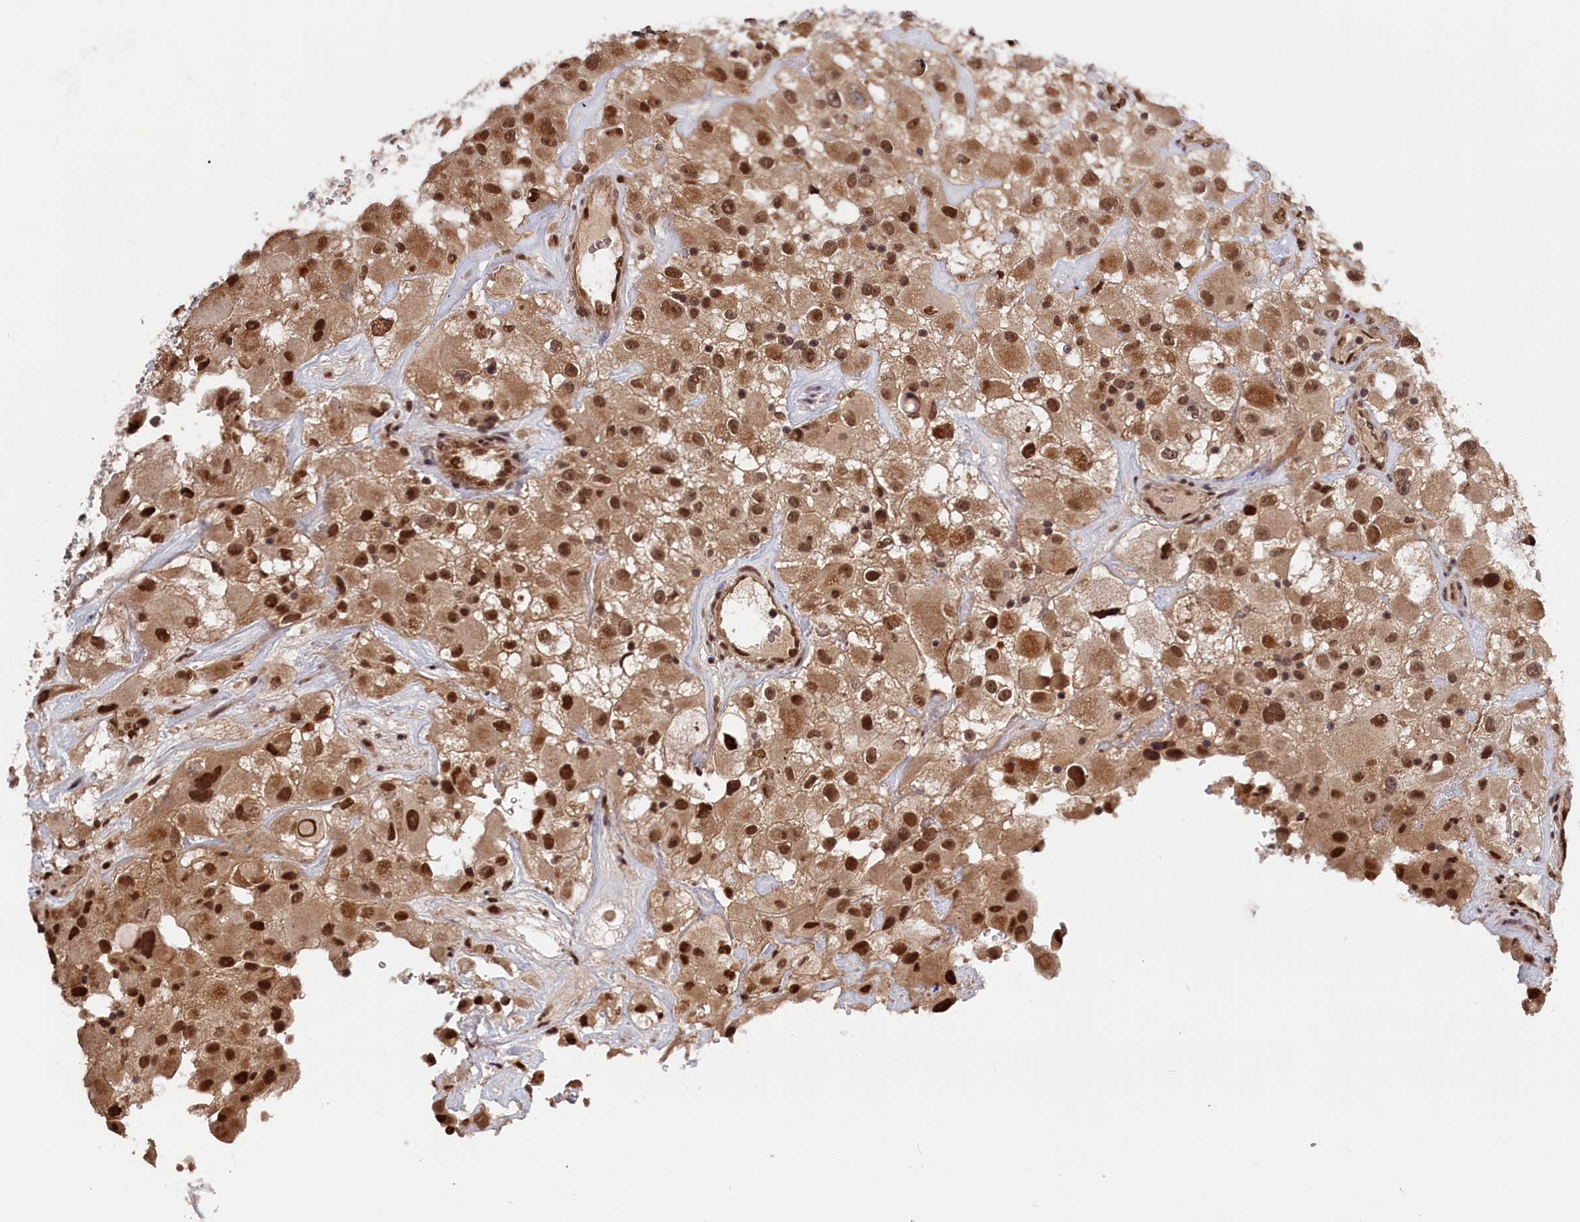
{"staining": {"intensity": "strong", "quantity": ">75%", "location": "cytoplasmic/membranous,nuclear"}, "tissue": "renal cancer", "cell_type": "Tumor cells", "image_type": "cancer", "snomed": [{"axis": "morphology", "description": "Adenocarcinoma, NOS"}, {"axis": "topography", "description": "Kidney"}], "caption": "Immunohistochemistry of human renal adenocarcinoma reveals high levels of strong cytoplasmic/membranous and nuclear expression in approximately >75% of tumor cells. Ihc stains the protein of interest in brown and the nuclei are stained blue.", "gene": "PLP2", "patient": {"sex": "female", "age": 52}}